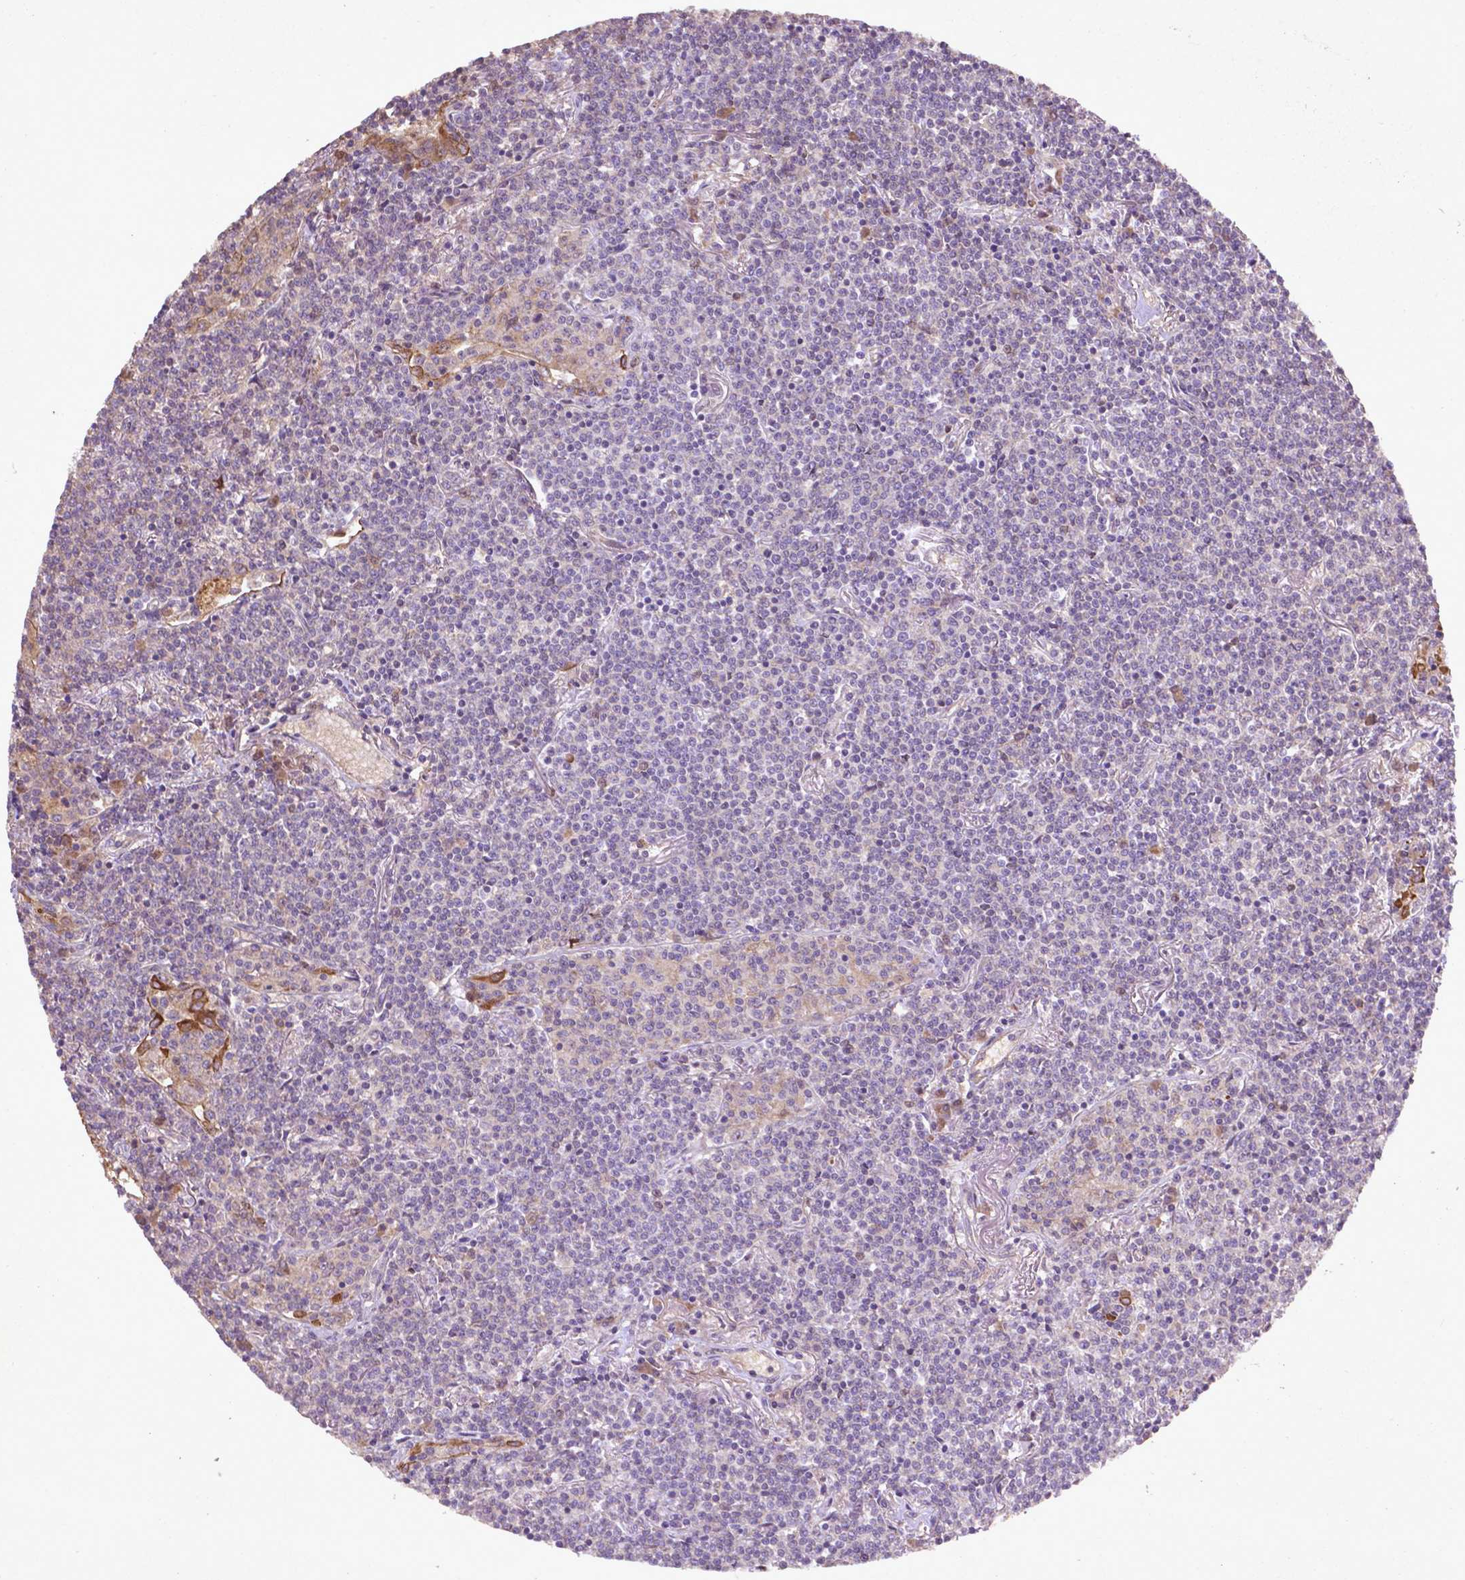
{"staining": {"intensity": "negative", "quantity": "none", "location": "none"}, "tissue": "lymphoma", "cell_type": "Tumor cells", "image_type": "cancer", "snomed": [{"axis": "morphology", "description": "Malignant lymphoma, non-Hodgkin's type, Low grade"}, {"axis": "topography", "description": "Lung"}], "caption": "Immunohistochemistry photomicrograph of malignant lymphoma, non-Hodgkin's type (low-grade) stained for a protein (brown), which shows no expression in tumor cells. Brightfield microscopy of IHC stained with DAB (3,3'-diaminobenzidine) (brown) and hematoxylin (blue), captured at high magnification.", "gene": "COQ2", "patient": {"sex": "female", "age": 71}}